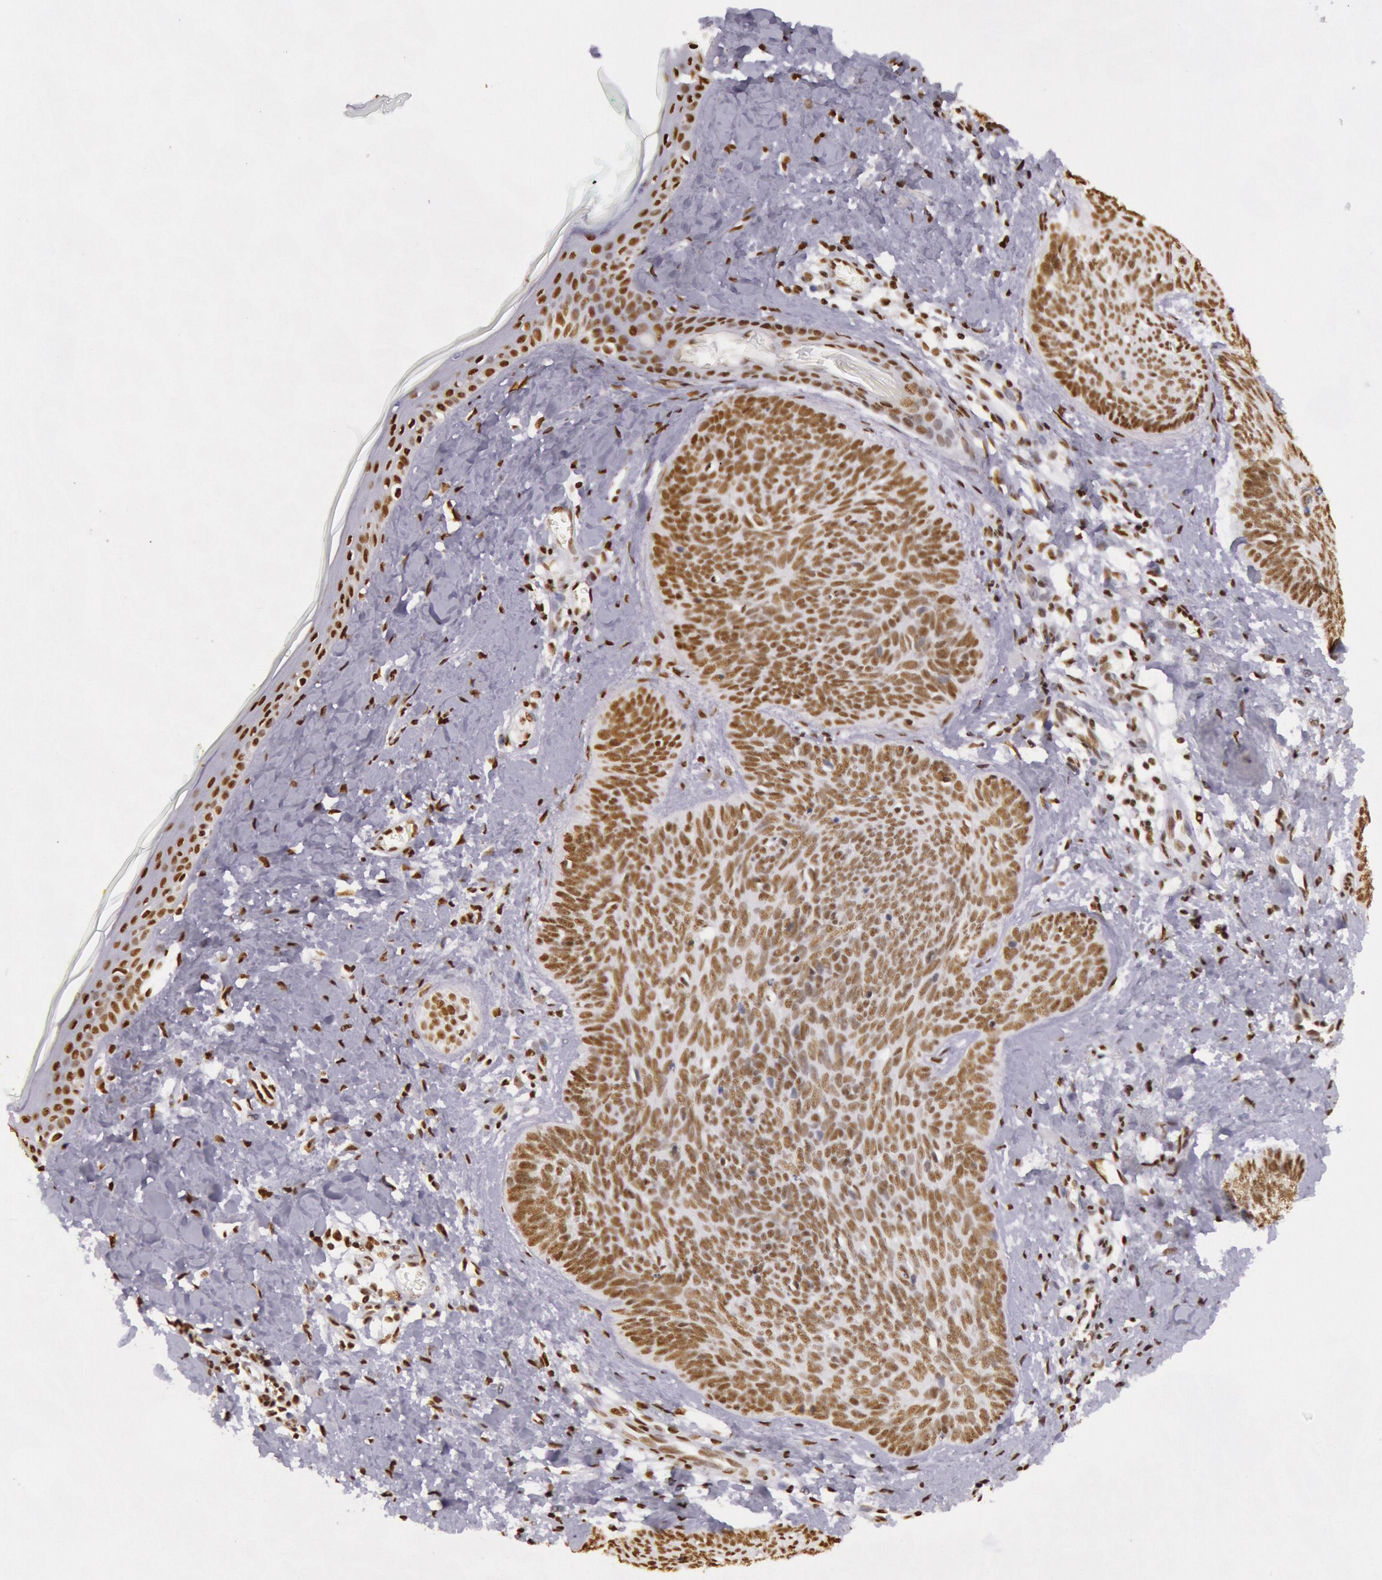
{"staining": {"intensity": "moderate", "quantity": ">75%", "location": "nuclear"}, "tissue": "skin cancer", "cell_type": "Tumor cells", "image_type": "cancer", "snomed": [{"axis": "morphology", "description": "Basal cell carcinoma"}, {"axis": "topography", "description": "Skin"}], "caption": "Basal cell carcinoma (skin) was stained to show a protein in brown. There is medium levels of moderate nuclear expression in about >75% of tumor cells. The protein of interest is stained brown, and the nuclei are stained in blue (DAB IHC with brightfield microscopy, high magnification).", "gene": "HNRNPH2", "patient": {"sex": "female", "age": 81}}